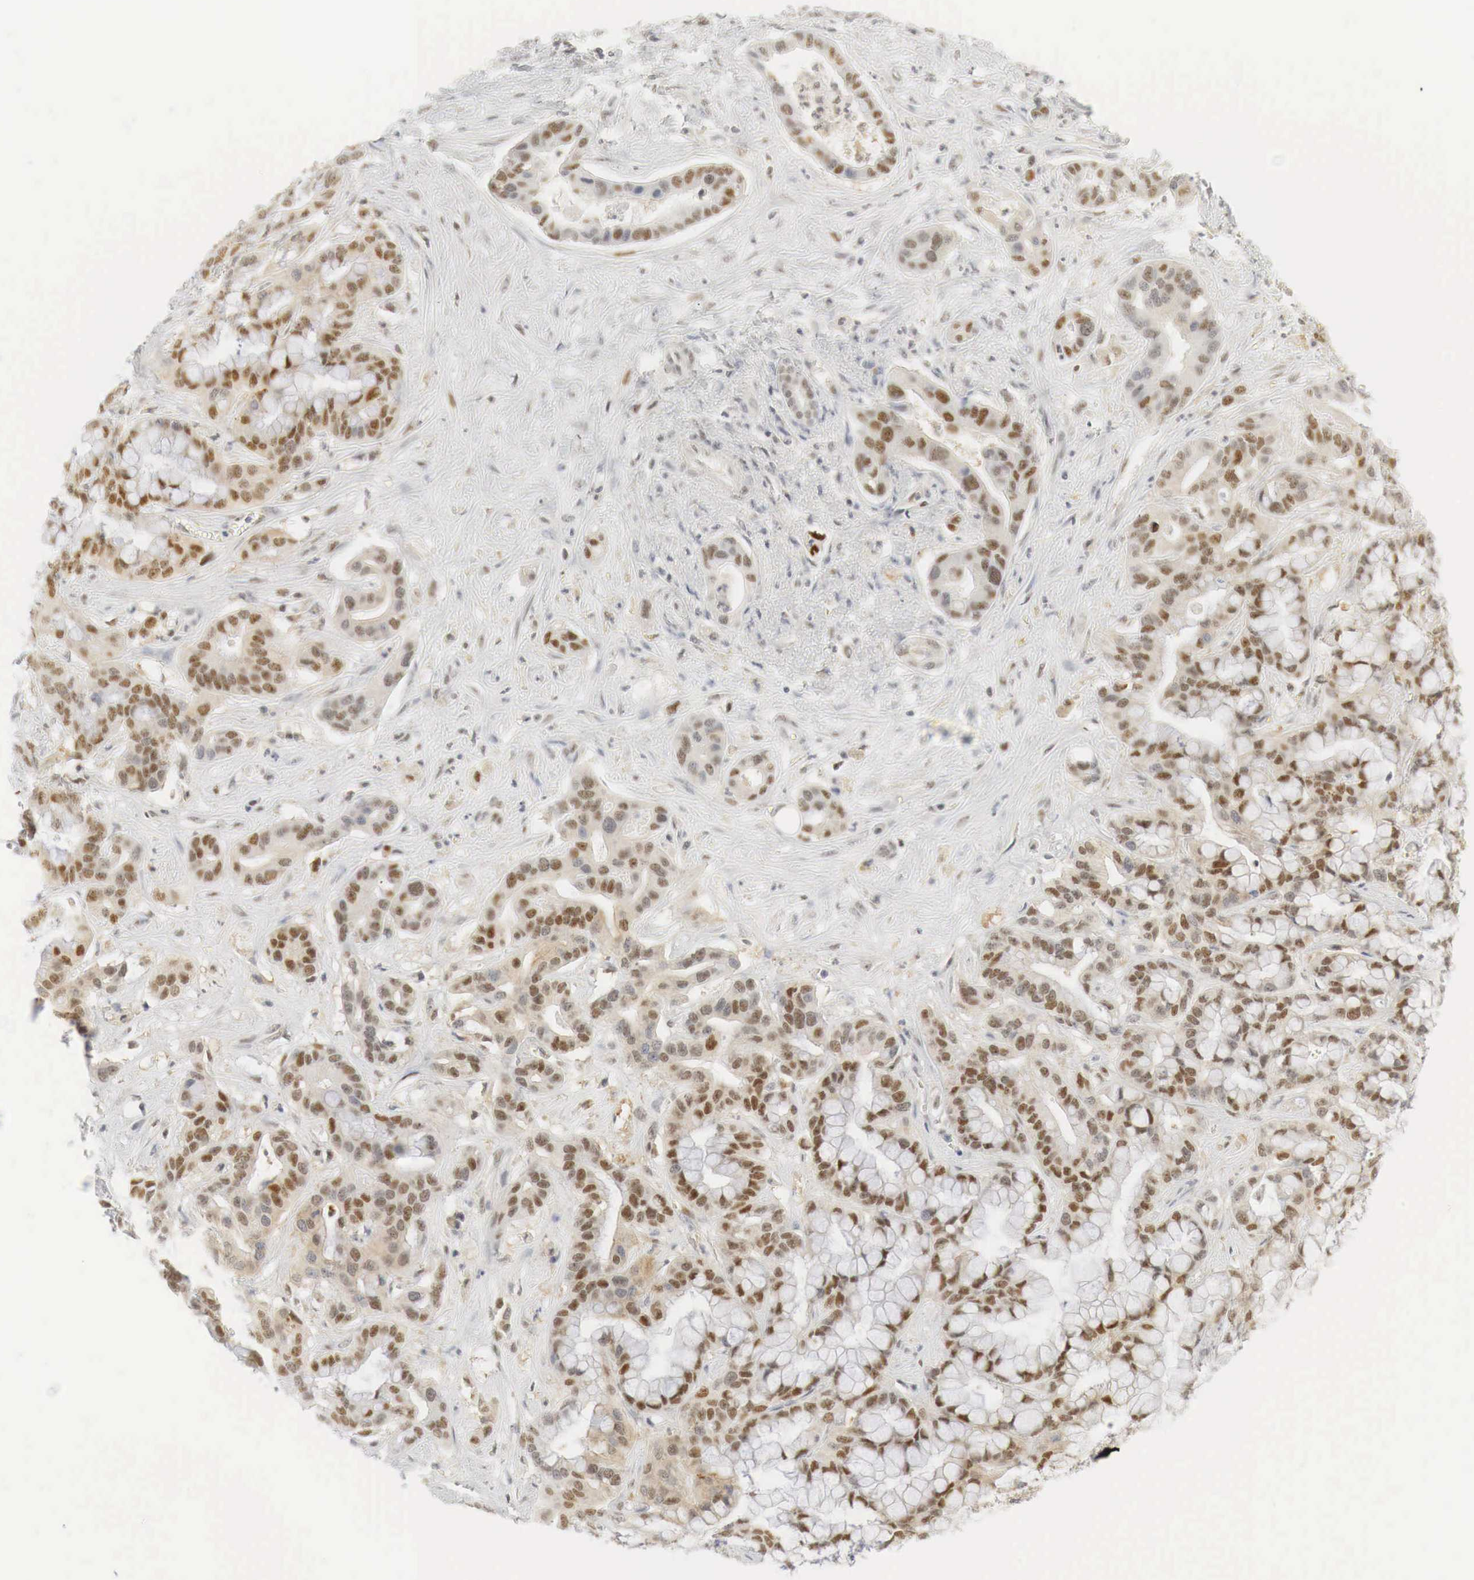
{"staining": {"intensity": "moderate", "quantity": ">75%", "location": "nuclear"}, "tissue": "liver cancer", "cell_type": "Tumor cells", "image_type": "cancer", "snomed": [{"axis": "morphology", "description": "Cholangiocarcinoma"}, {"axis": "topography", "description": "Liver"}], "caption": "IHC image of neoplastic tissue: liver cholangiocarcinoma stained using immunohistochemistry (IHC) demonstrates medium levels of moderate protein expression localized specifically in the nuclear of tumor cells, appearing as a nuclear brown color.", "gene": "MYC", "patient": {"sex": "female", "age": 65}}